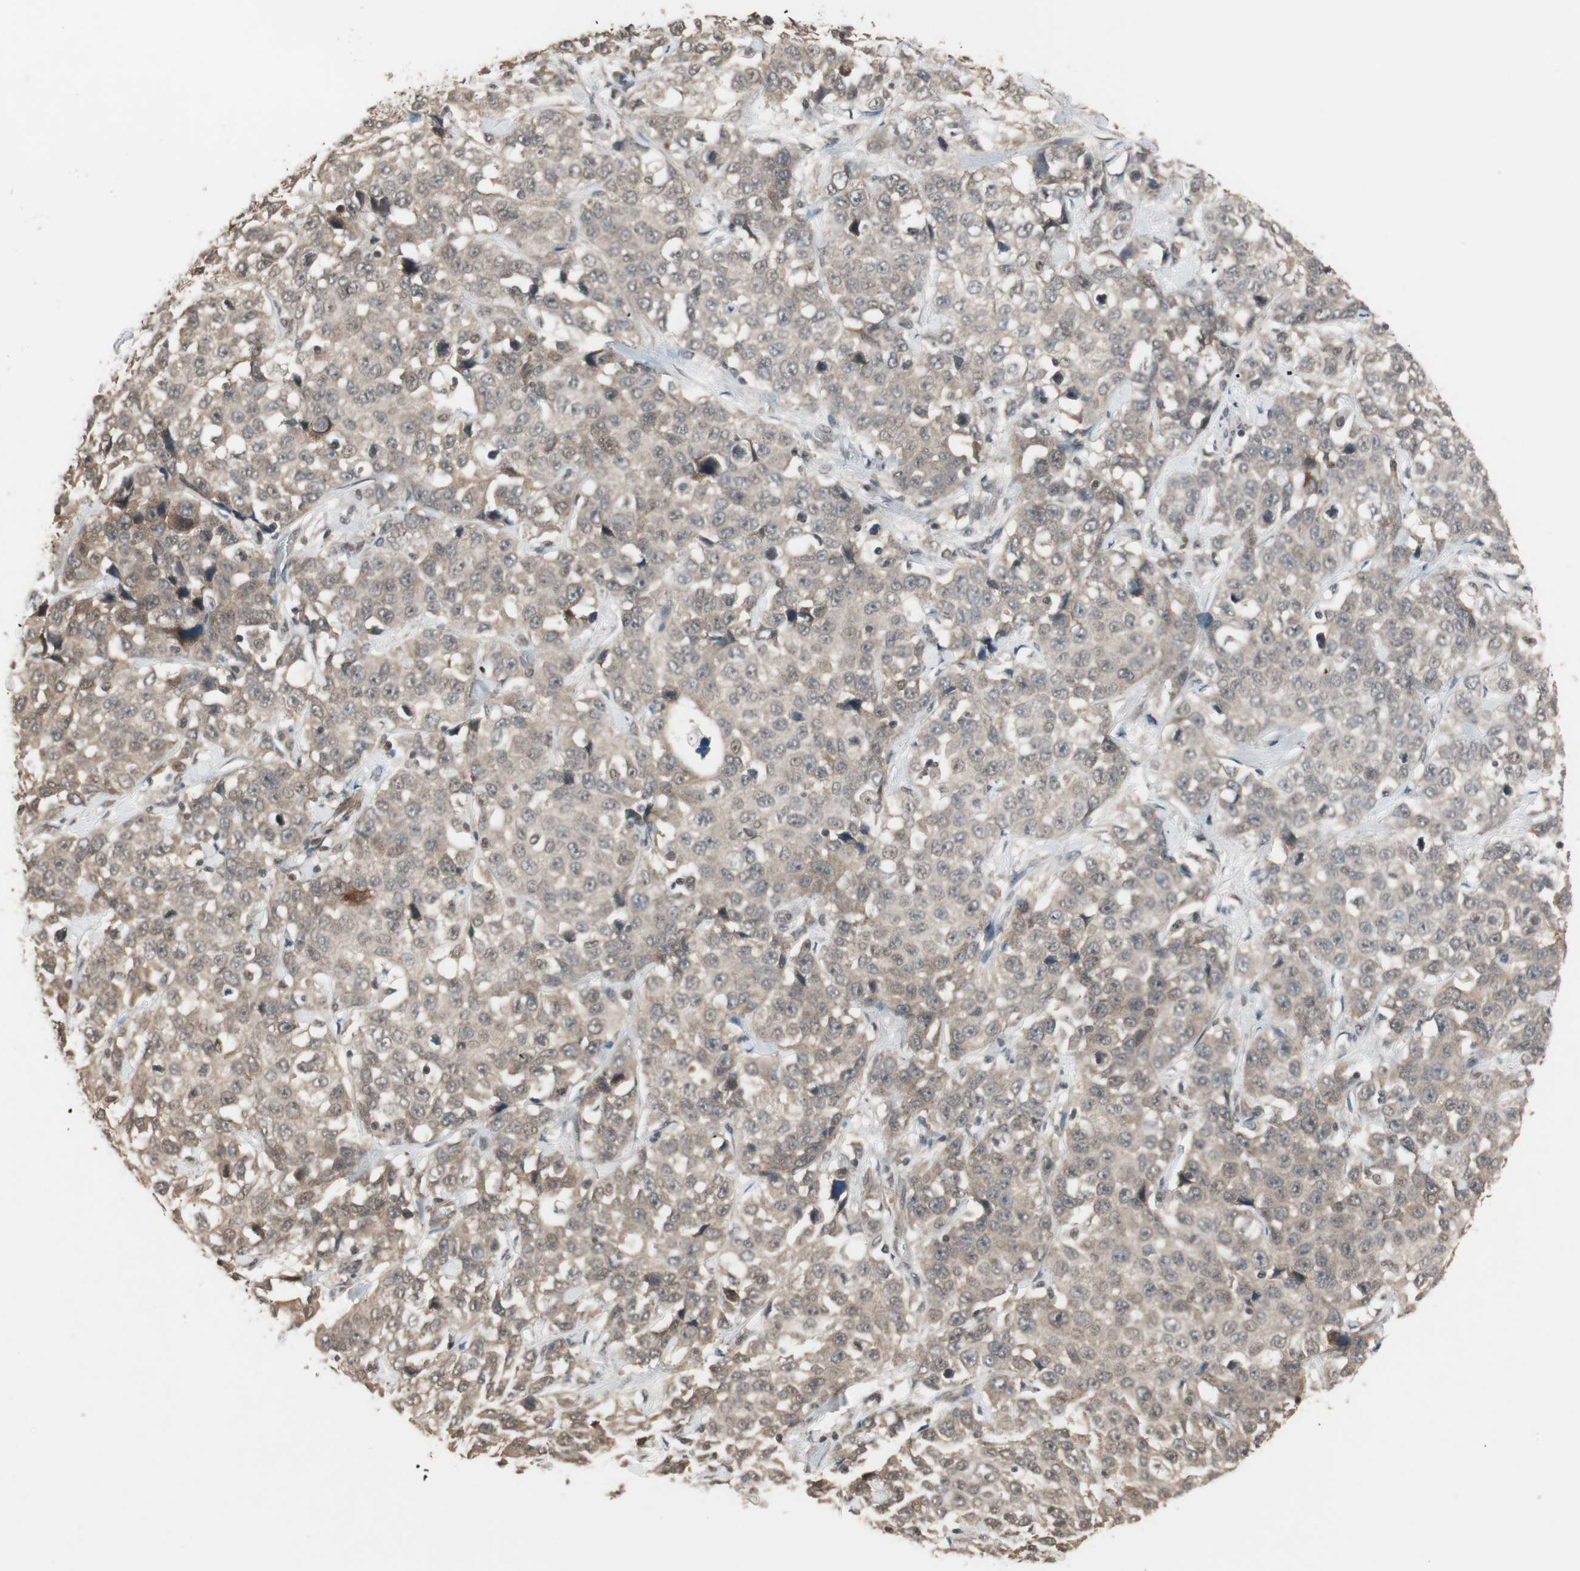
{"staining": {"intensity": "weak", "quantity": "25%-75%", "location": "cytoplasmic/membranous"}, "tissue": "stomach cancer", "cell_type": "Tumor cells", "image_type": "cancer", "snomed": [{"axis": "morphology", "description": "Normal tissue, NOS"}, {"axis": "morphology", "description": "Adenocarcinoma, NOS"}, {"axis": "topography", "description": "Stomach"}], "caption": "A low amount of weak cytoplasmic/membranous positivity is identified in approximately 25%-75% of tumor cells in stomach cancer tissue.", "gene": "DRAP1", "patient": {"sex": "male", "age": 48}}